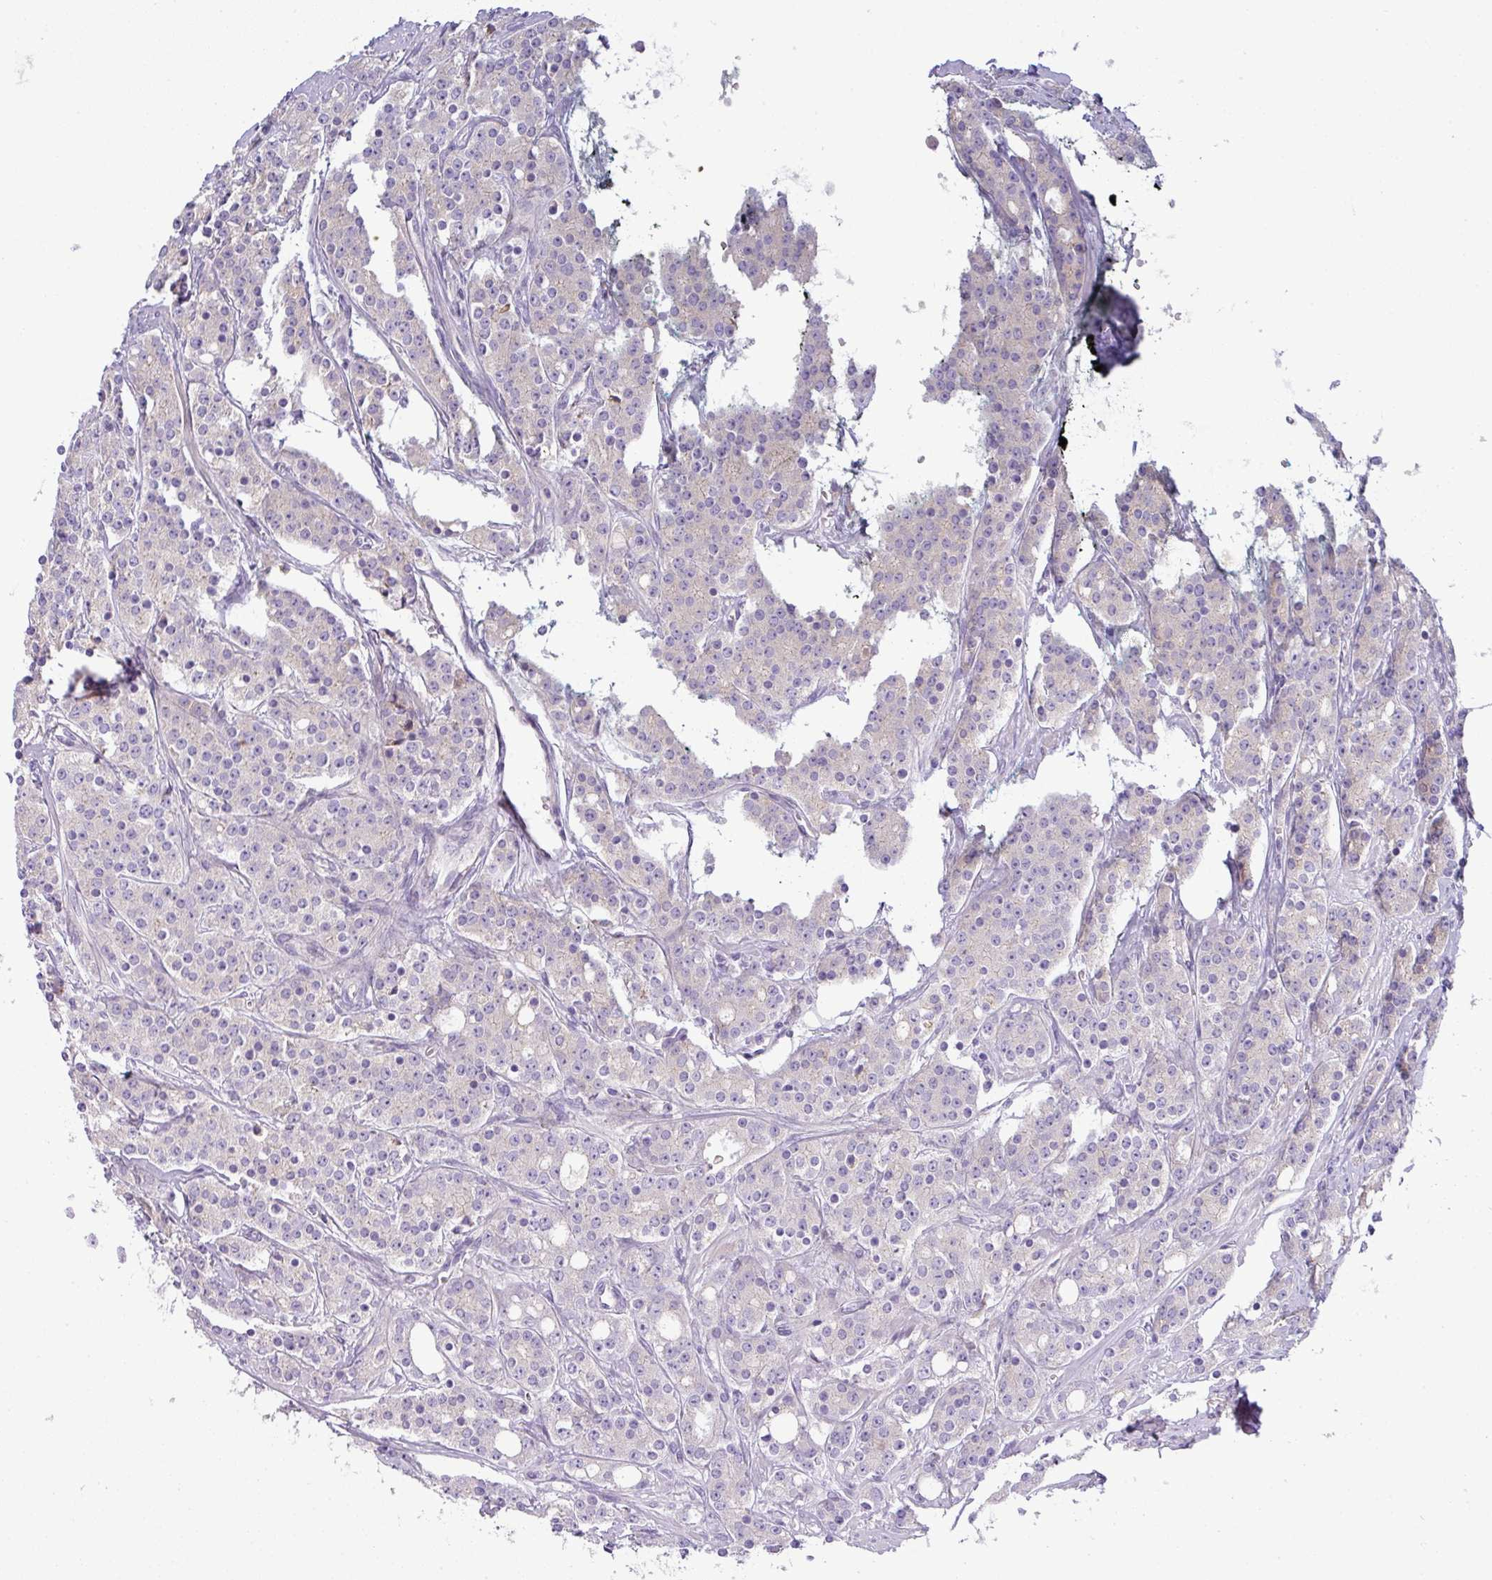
{"staining": {"intensity": "negative", "quantity": "none", "location": "none"}, "tissue": "prostate cancer", "cell_type": "Tumor cells", "image_type": "cancer", "snomed": [{"axis": "morphology", "description": "Adenocarcinoma, High grade"}, {"axis": "topography", "description": "Prostate"}], "caption": "This is an IHC micrograph of prostate cancer. There is no staining in tumor cells.", "gene": "PIK3R5", "patient": {"sex": "male", "age": 62}}